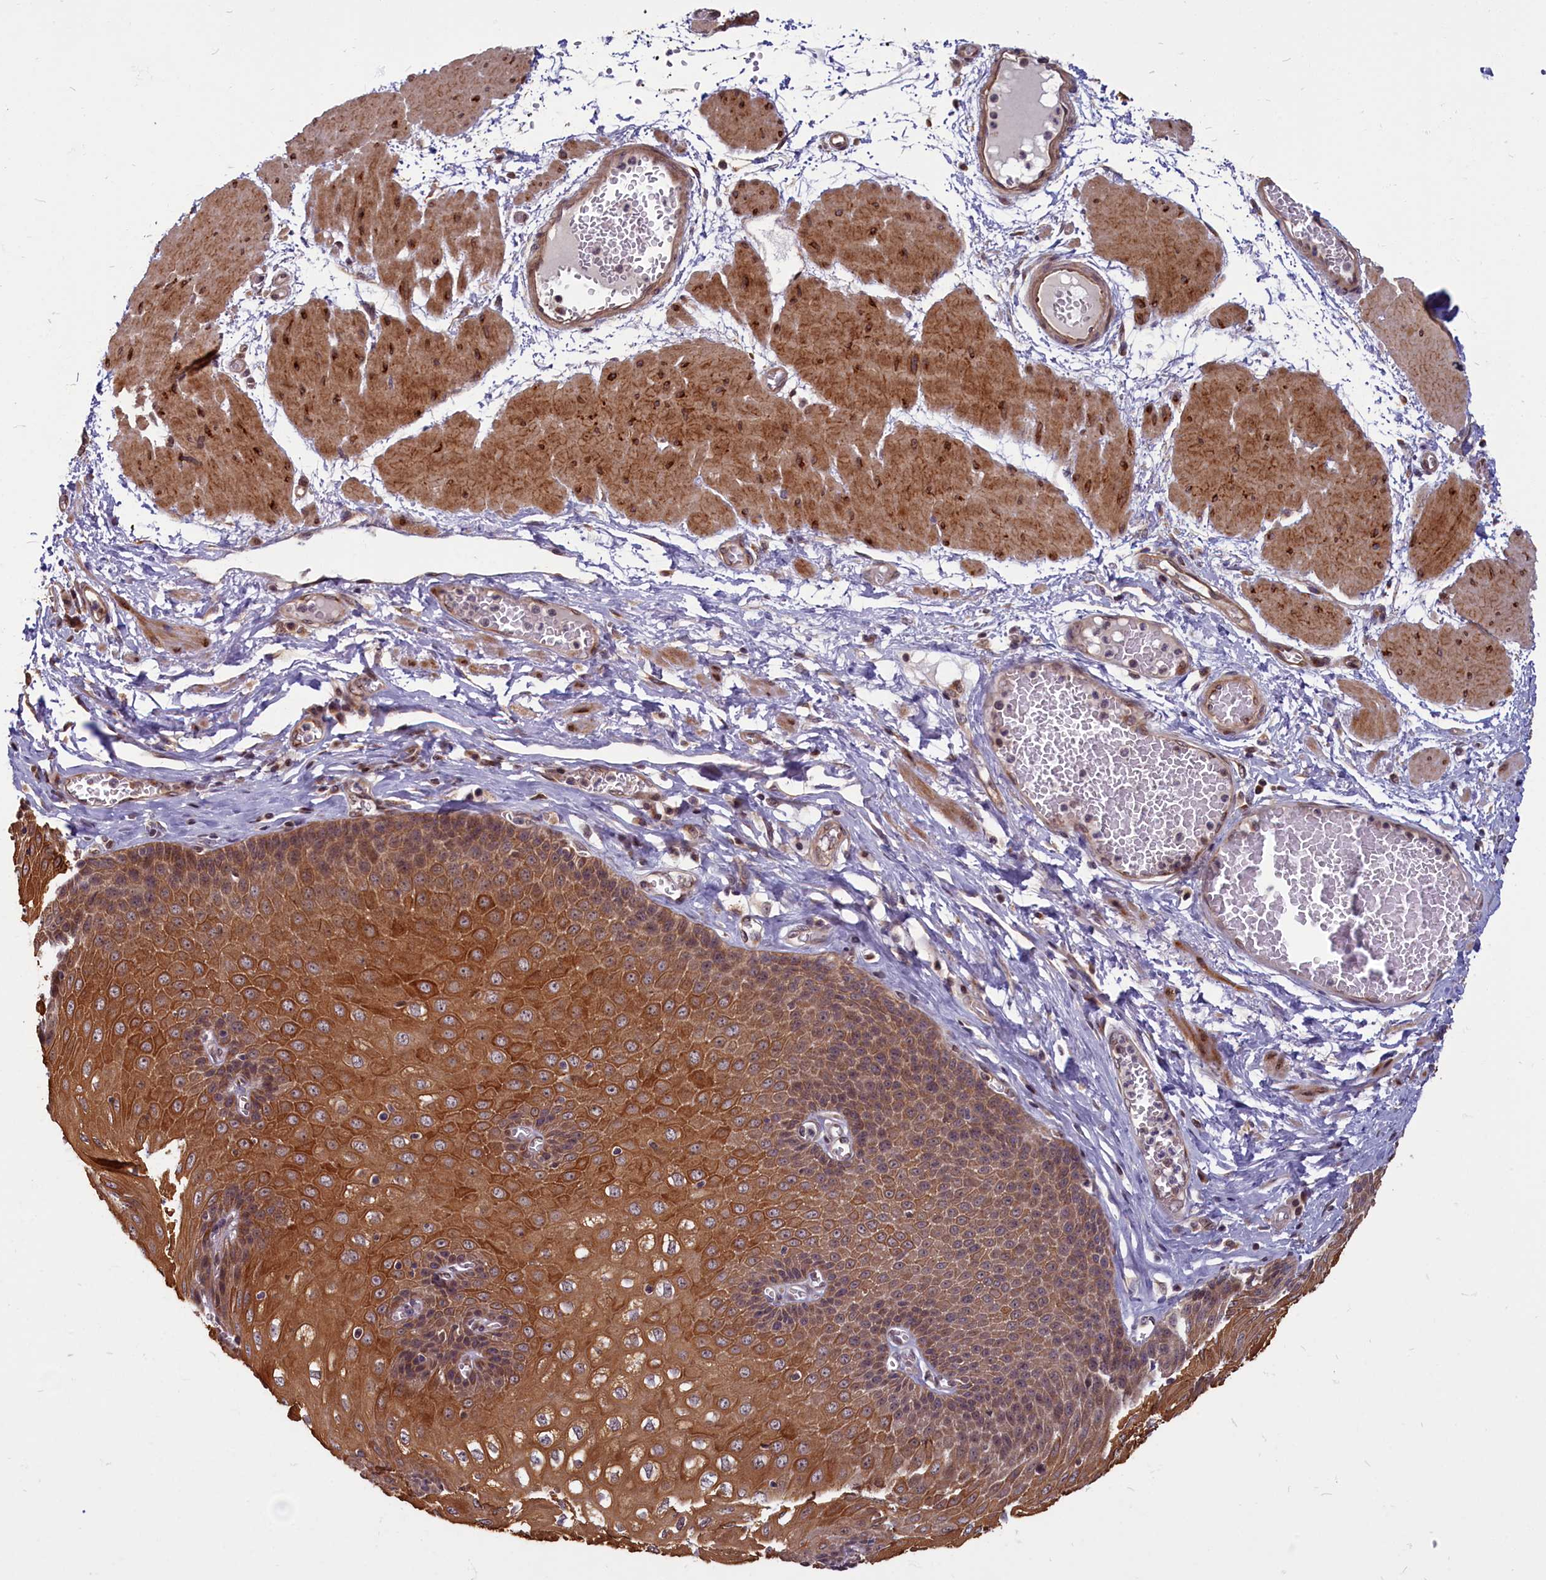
{"staining": {"intensity": "strong", "quantity": ">75%", "location": "cytoplasmic/membranous"}, "tissue": "esophagus", "cell_type": "Squamous epithelial cells", "image_type": "normal", "snomed": [{"axis": "morphology", "description": "Normal tissue, NOS"}, {"axis": "topography", "description": "Esophagus"}], "caption": "Brown immunohistochemical staining in benign esophagus shows strong cytoplasmic/membranous positivity in approximately >75% of squamous epithelial cells. (Brightfield microscopy of DAB IHC at high magnification).", "gene": "ENSG00000274944", "patient": {"sex": "male", "age": 60}}